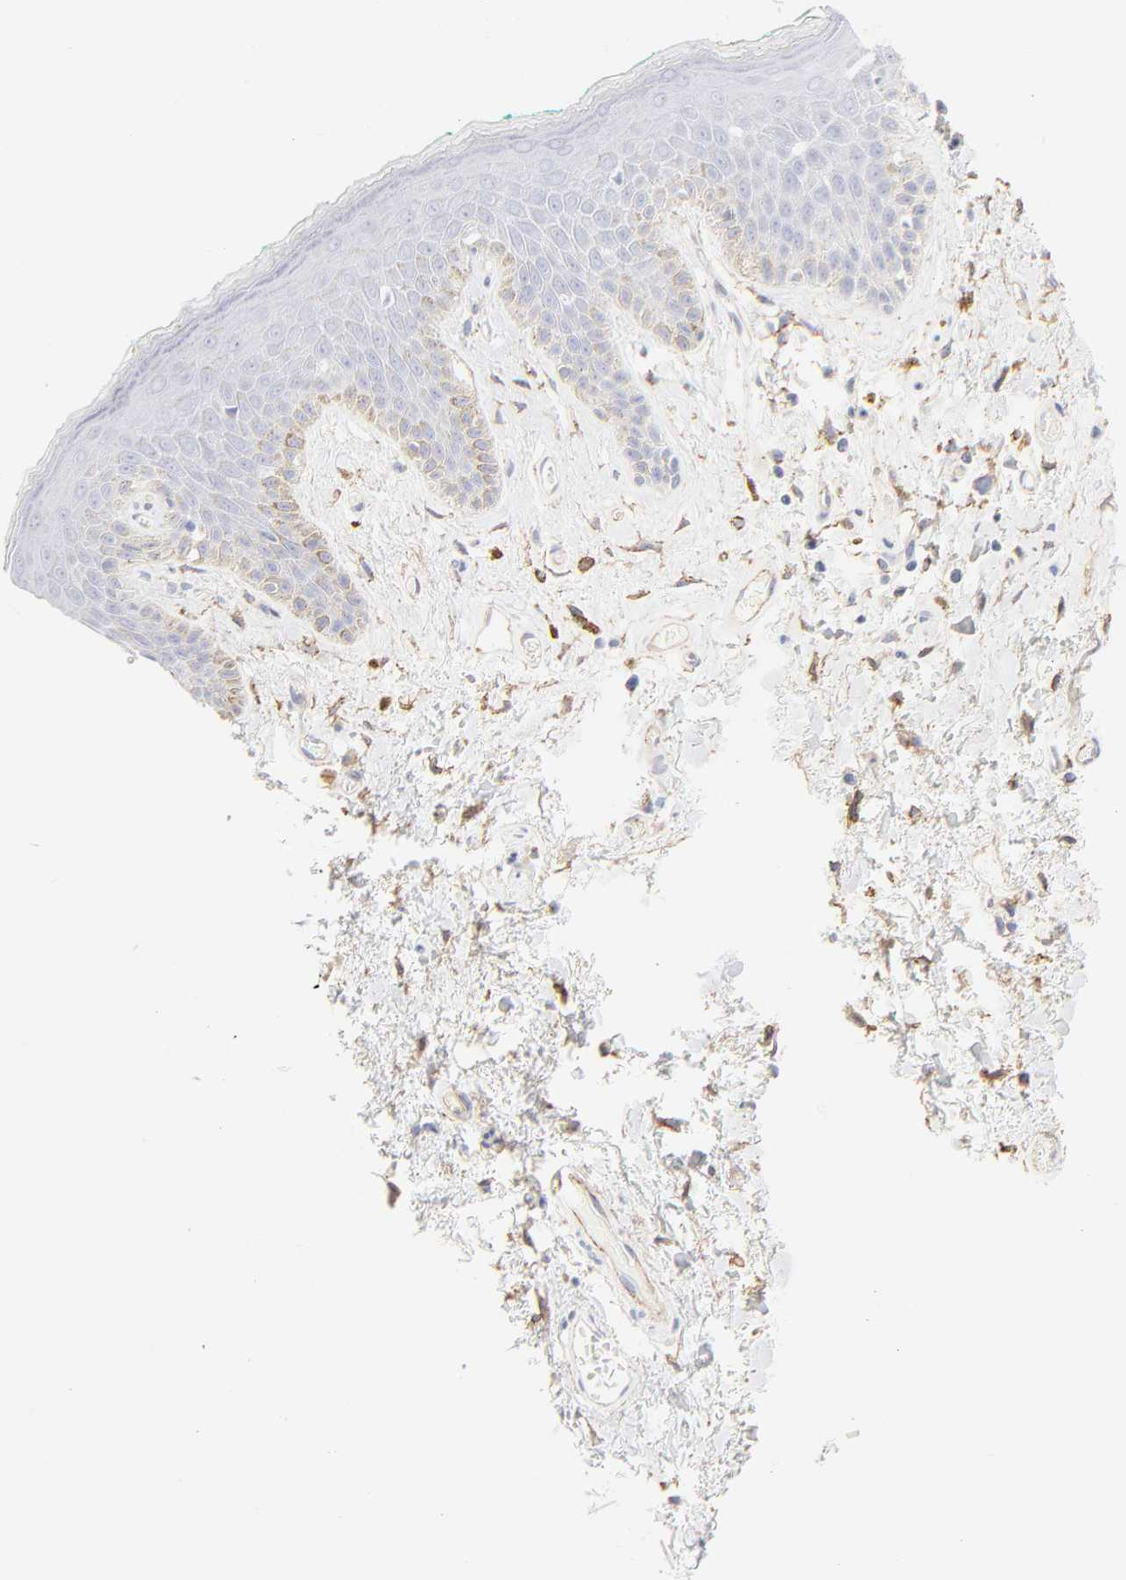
{"staining": {"intensity": "negative", "quantity": "none", "location": "none"}, "tissue": "skin", "cell_type": "Epidermal cells", "image_type": "normal", "snomed": [{"axis": "morphology", "description": "Normal tissue, NOS"}, {"axis": "topography", "description": "Anal"}], "caption": "This is an immunohistochemistry photomicrograph of normal skin. There is no positivity in epidermal cells.", "gene": "ITGA5", "patient": {"sex": "male", "age": 74}}